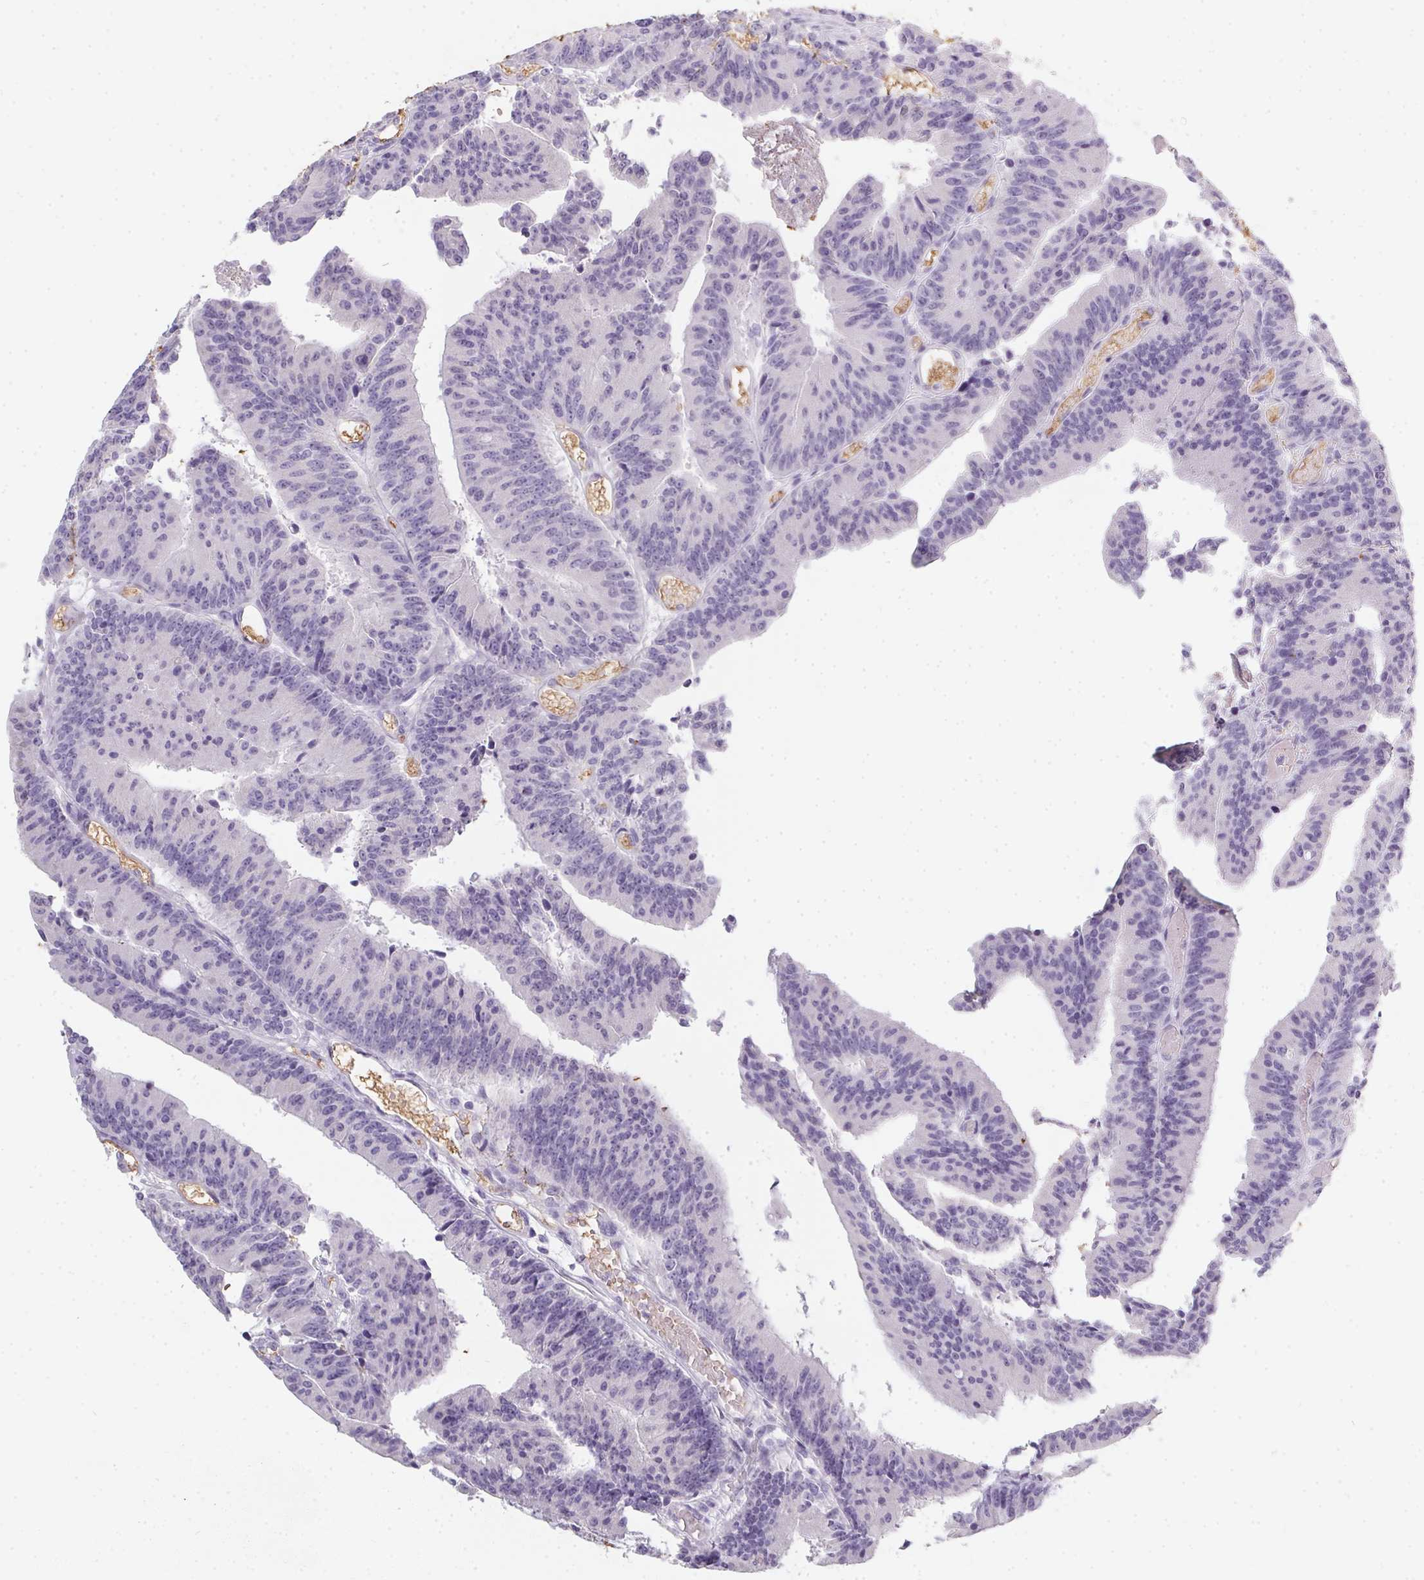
{"staining": {"intensity": "negative", "quantity": "none", "location": "none"}, "tissue": "colorectal cancer", "cell_type": "Tumor cells", "image_type": "cancer", "snomed": [{"axis": "morphology", "description": "Adenocarcinoma, NOS"}, {"axis": "topography", "description": "Colon"}], "caption": "This is a image of IHC staining of colorectal cancer, which shows no positivity in tumor cells.", "gene": "DCD", "patient": {"sex": "female", "age": 78}}